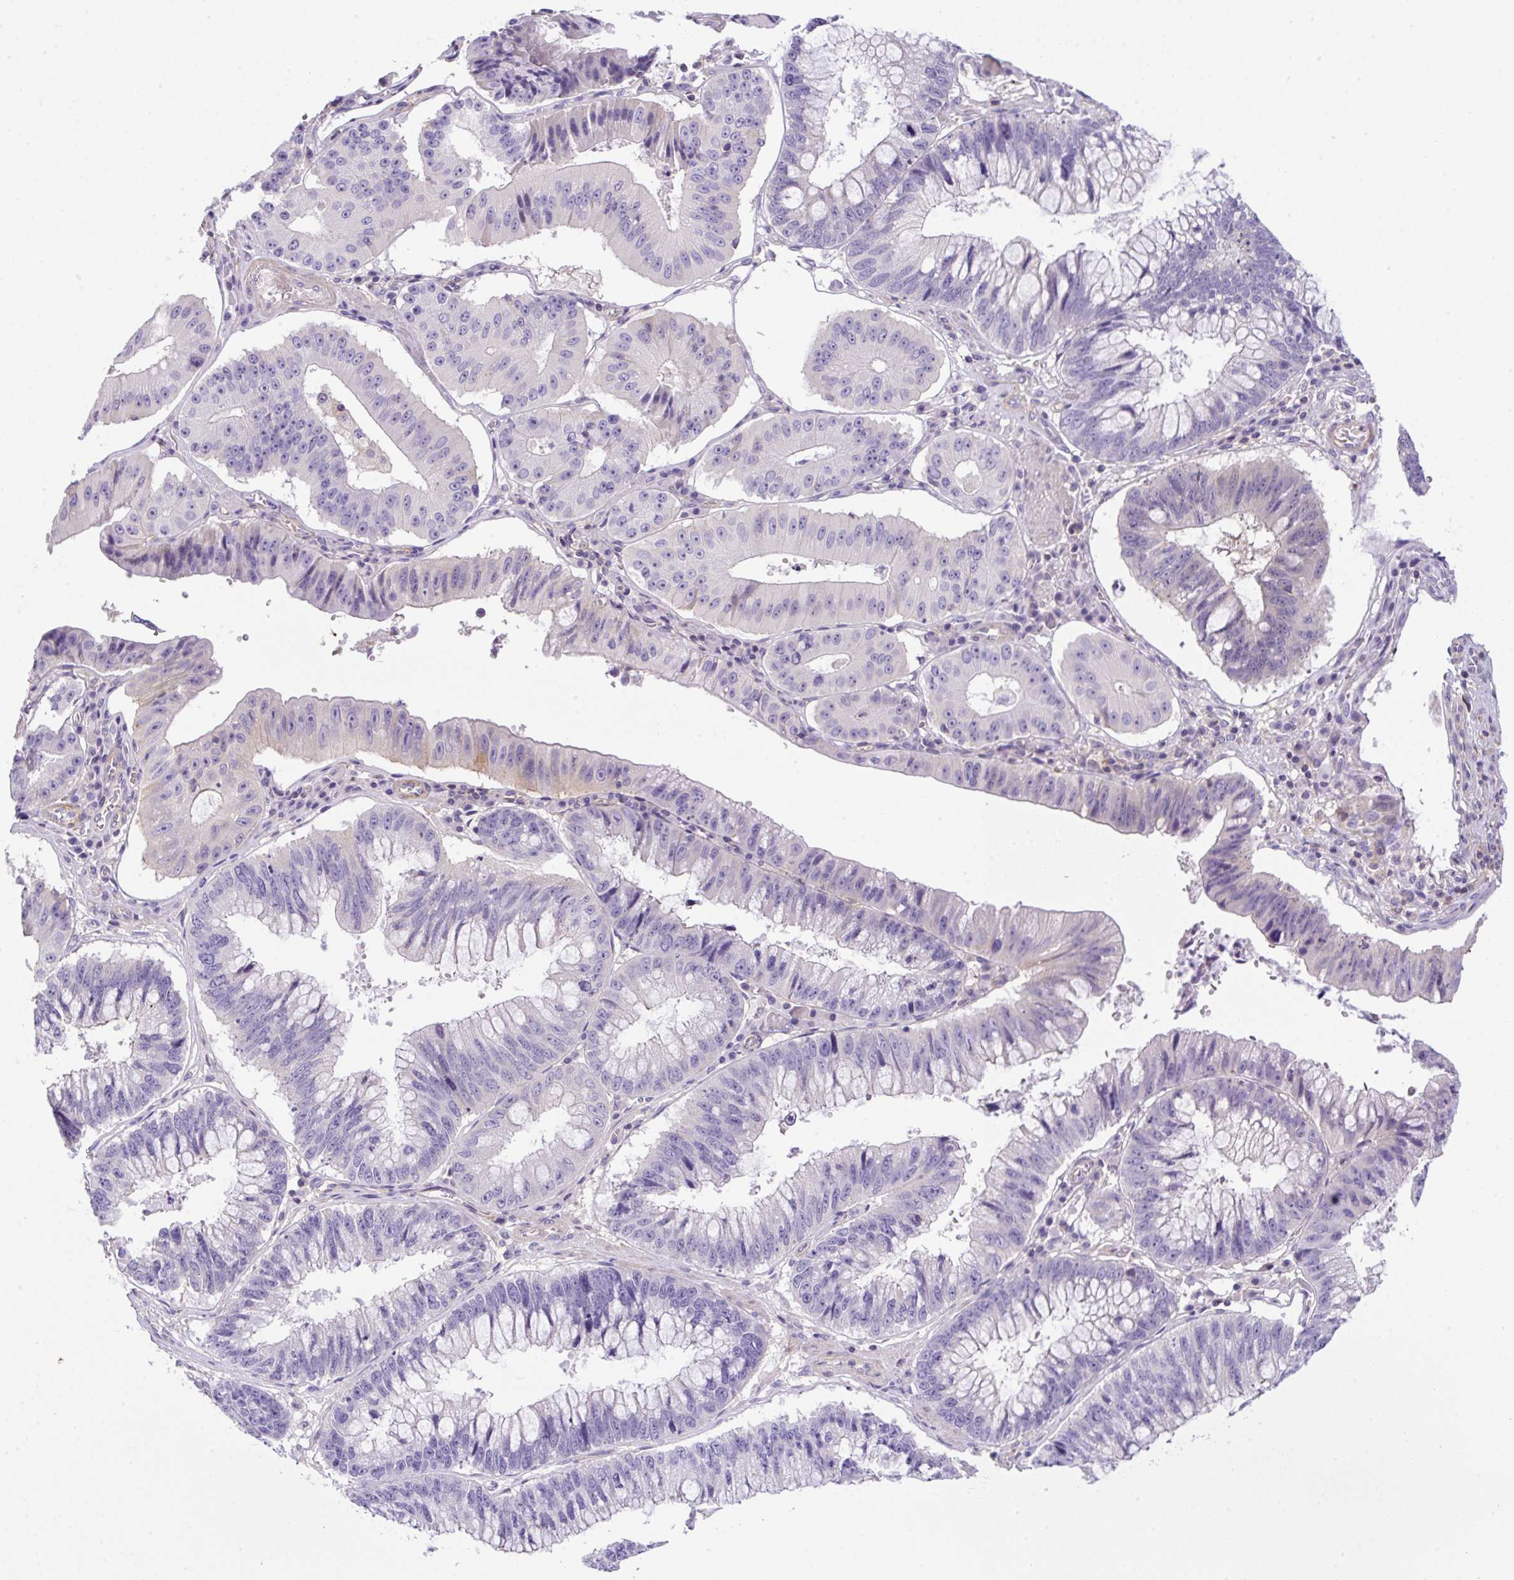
{"staining": {"intensity": "negative", "quantity": "none", "location": "none"}, "tissue": "stomach cancer", "cell_type": "Tumor cells", "image_type": "cancer", "snomed": [{"axis": "morphology", "description": "Adenocarcinoma, NOS"}, {"axis": "topography", "description": "Stomach"}], "caption": "Histopathology image shows no significant protein expression in tumor cells of stomach adenocarcinoma.", "gene": "NPTN", "patient": {"sex": "male", "age": 59}}